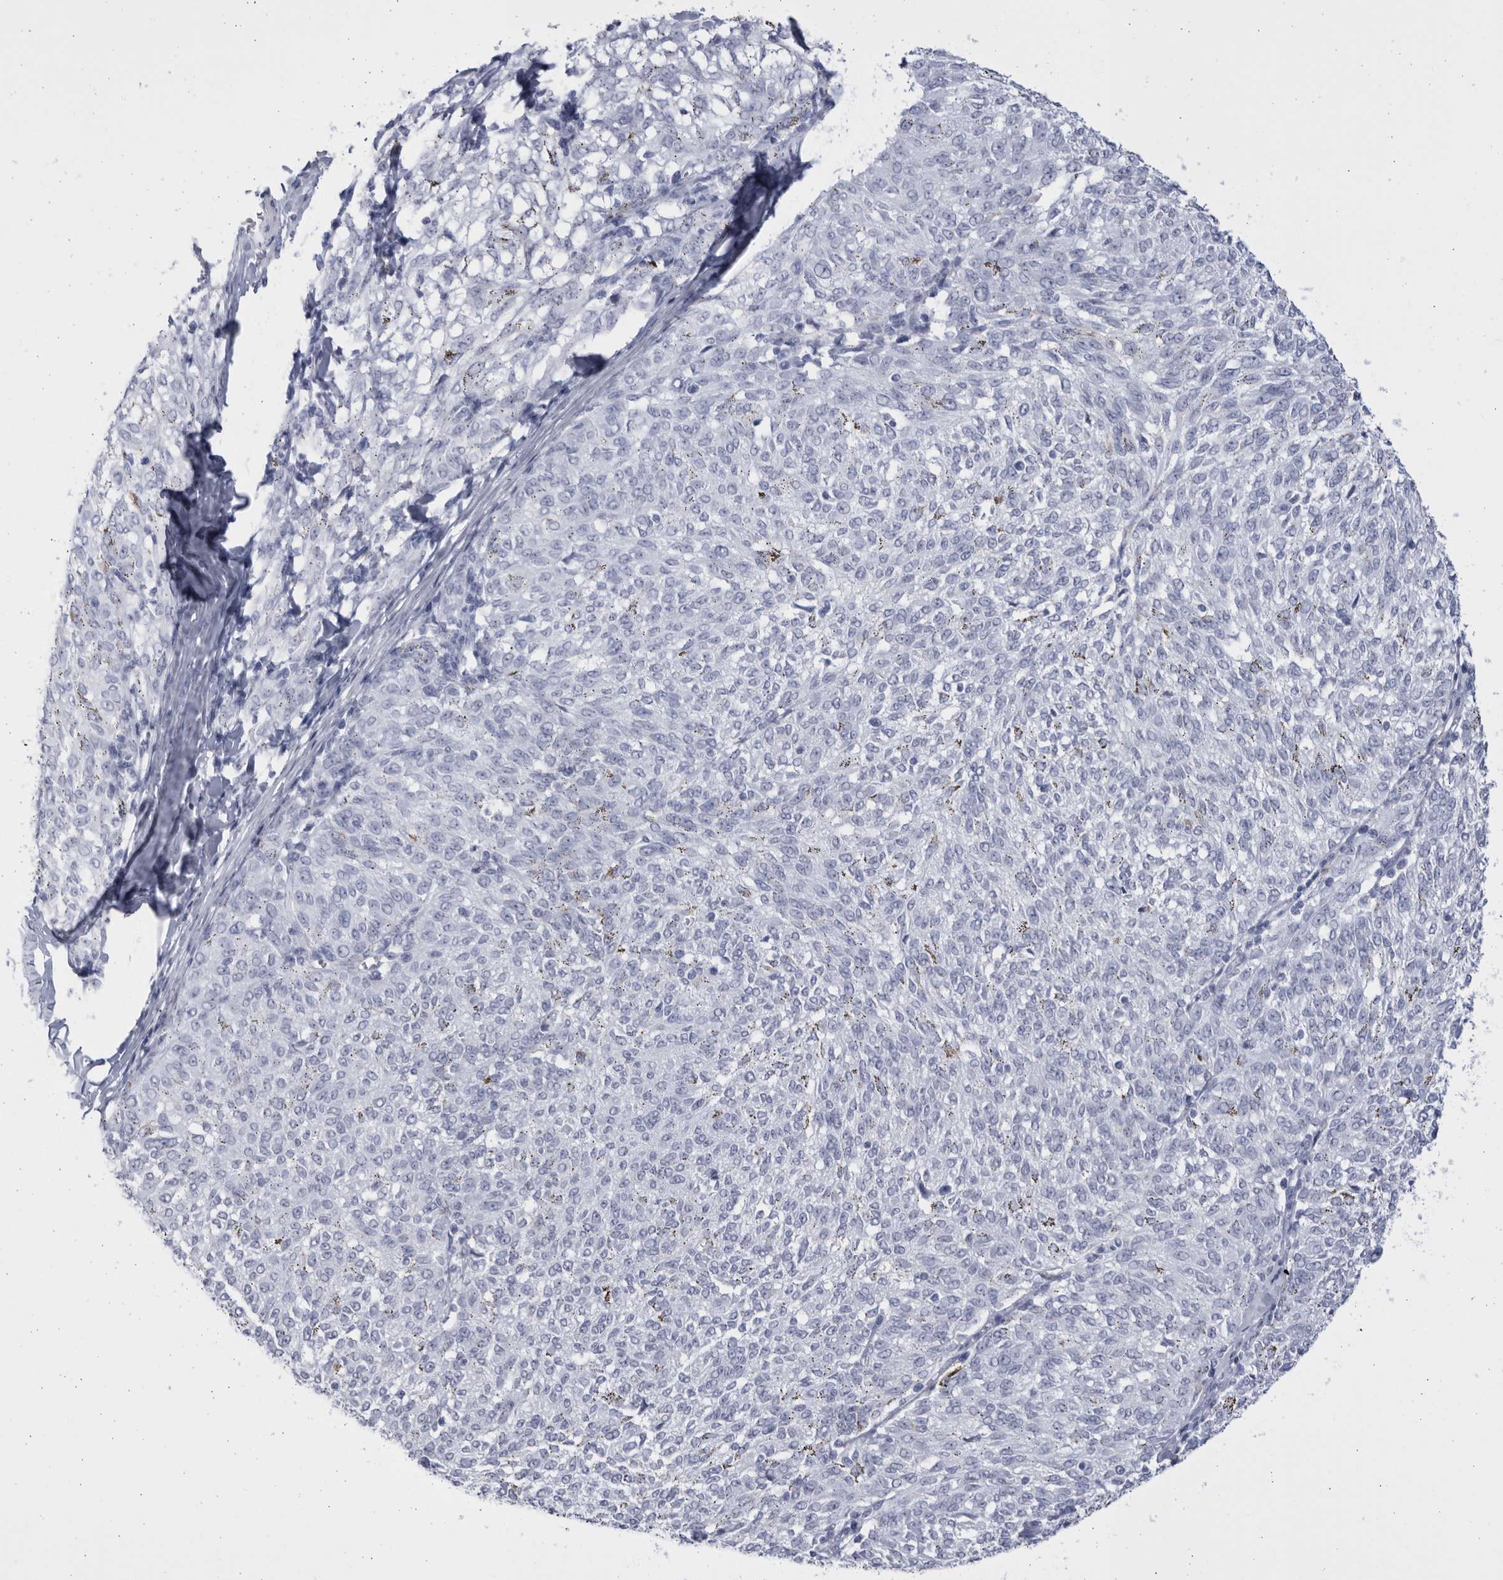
{"staining": {"intensity": "negative", "quantity": "none", "location": "none"}, "tissue": "melanoma", "cell_type": "Tumor cells", "image_type": "cancer", "snomed": [{"axis": "morphology", "description": "Malignant melanoma, NOS"}, {"axis": "topography", "description": "Skin"}], "caption": "Immunohistochemical staining of human melanoma displays no significant positivity in tumor cells. (DAB immunohistochemistry (IHC) visualized using brightfield microscopy, high magnification).", "gene": "CCDC181", "patient": {"sex": "female", "age": 72}}